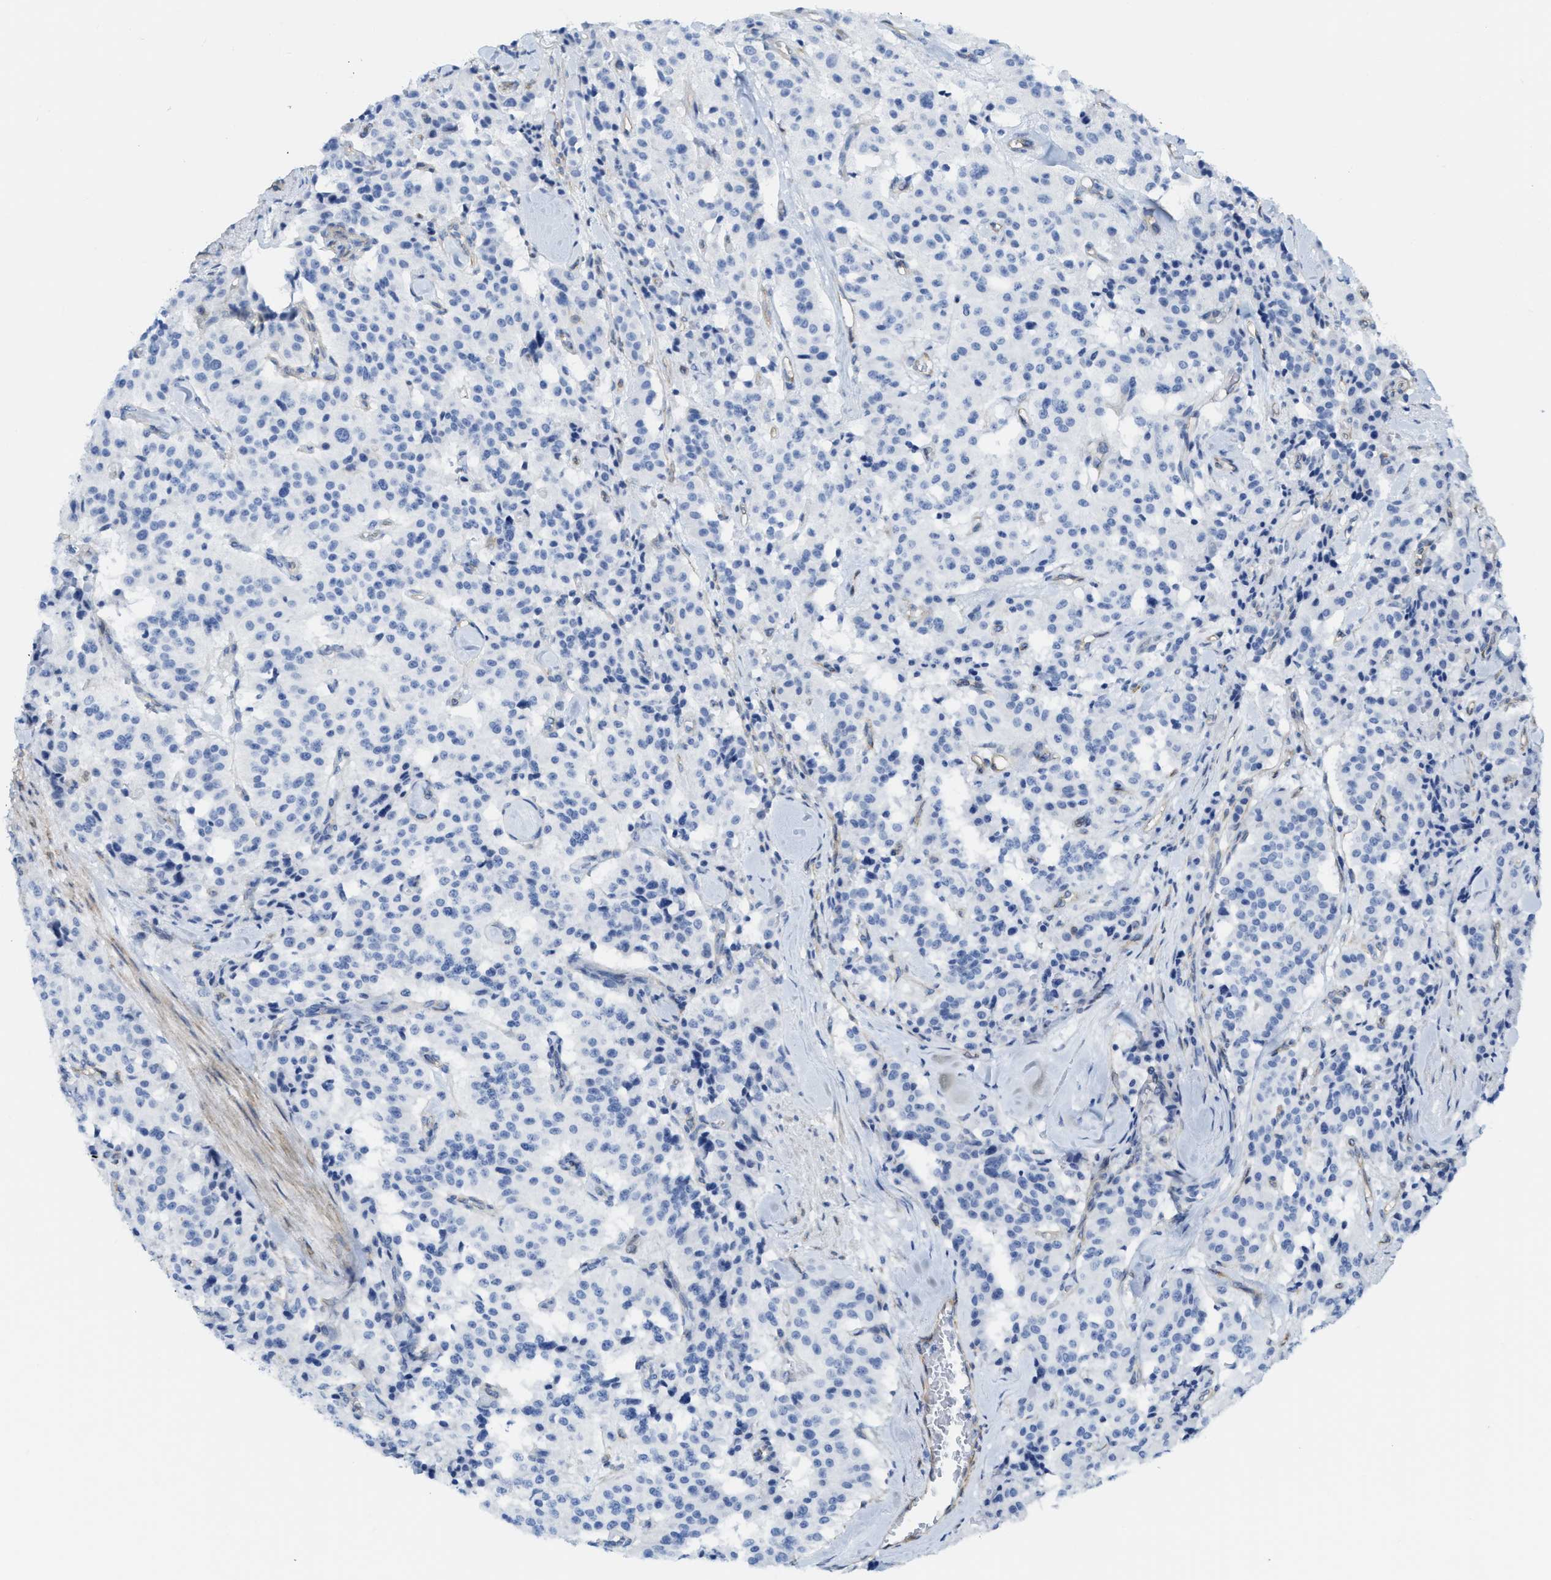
{"staining": {"intensity": "negative", "quantity": "none", "location": "none"}, "tissue": "carcinoid", "cell_type": "Tumor cells", "image_type": "cancer", "snomed": [{"axis": "morphology", "description": "Carcinoid, malignant, NOS"}, {"axis": "topography", "description": "Lung"}], "caption": "Carcinoid was stained to show a protein in brown. There is no significant staining in tumor cells. (Stains: DAB immunohistochemistry (IHC) with hematoxylin counter stain, Microscopy: brightfield microscopy at high magnification).", "gene": "TUB", "patient": {"sex": "male", "age": 30}}